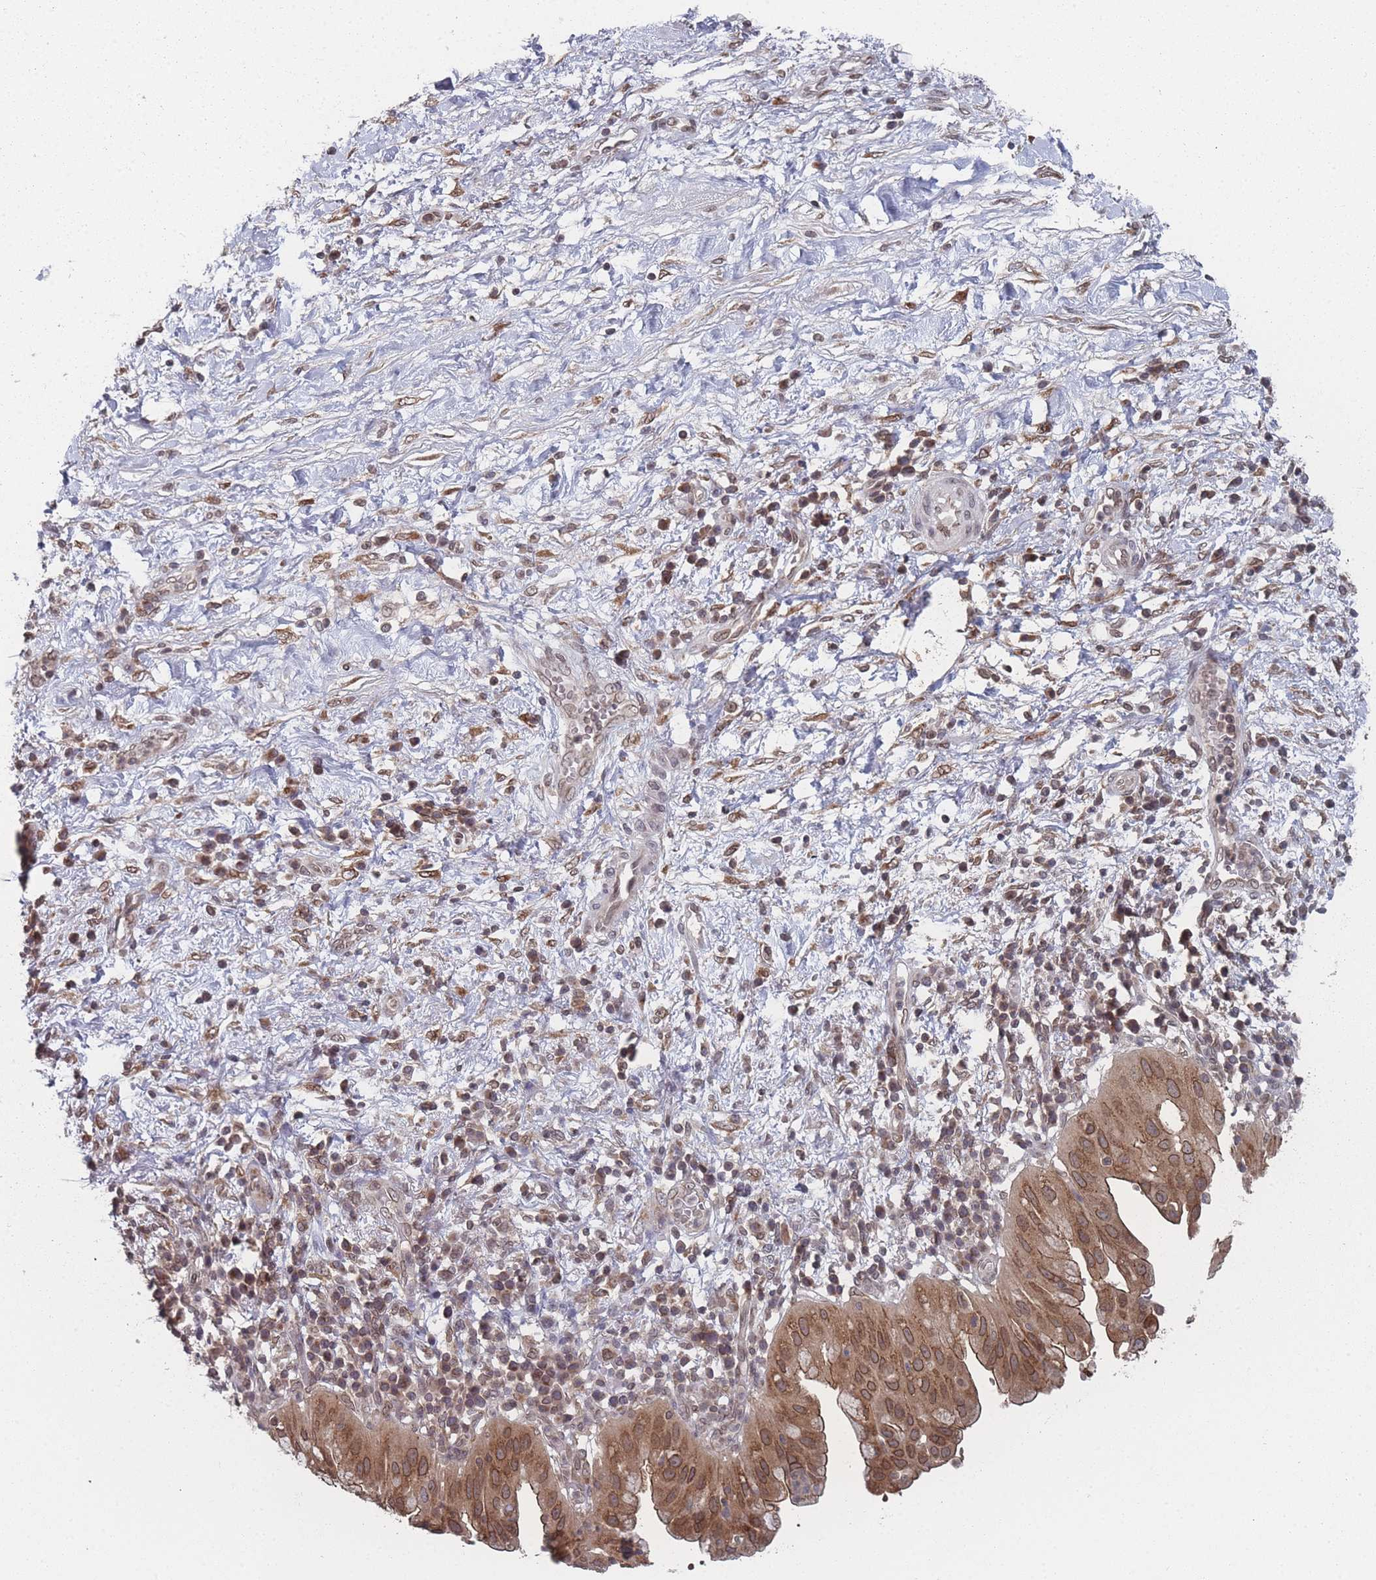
{"staining": {"intensity": "moderate", "quantity": ">75%", "location": "cytoplasmic/membranous,nuclear"}, "tissue": "pancreatic cancer", "cell_type": "Tumor cells", "image_type": "cancer", "snomed": [{"axis": "morphology", "description": "Adenocarcinoma, NOS"}, {"axis": "topography", "description": "Pancreas"}], "caption": "Pancreatic cancer was stained to show a protein in brown. There is medium levels of moderate cytoplasmic/membranous and nuclear expression in about >75% of tumor cells. (brown staining indicates protein expression, while blue staining denotes nuclei).", "gene": "TBC1D25", "patient": {"sex": "male", "age": 68}}